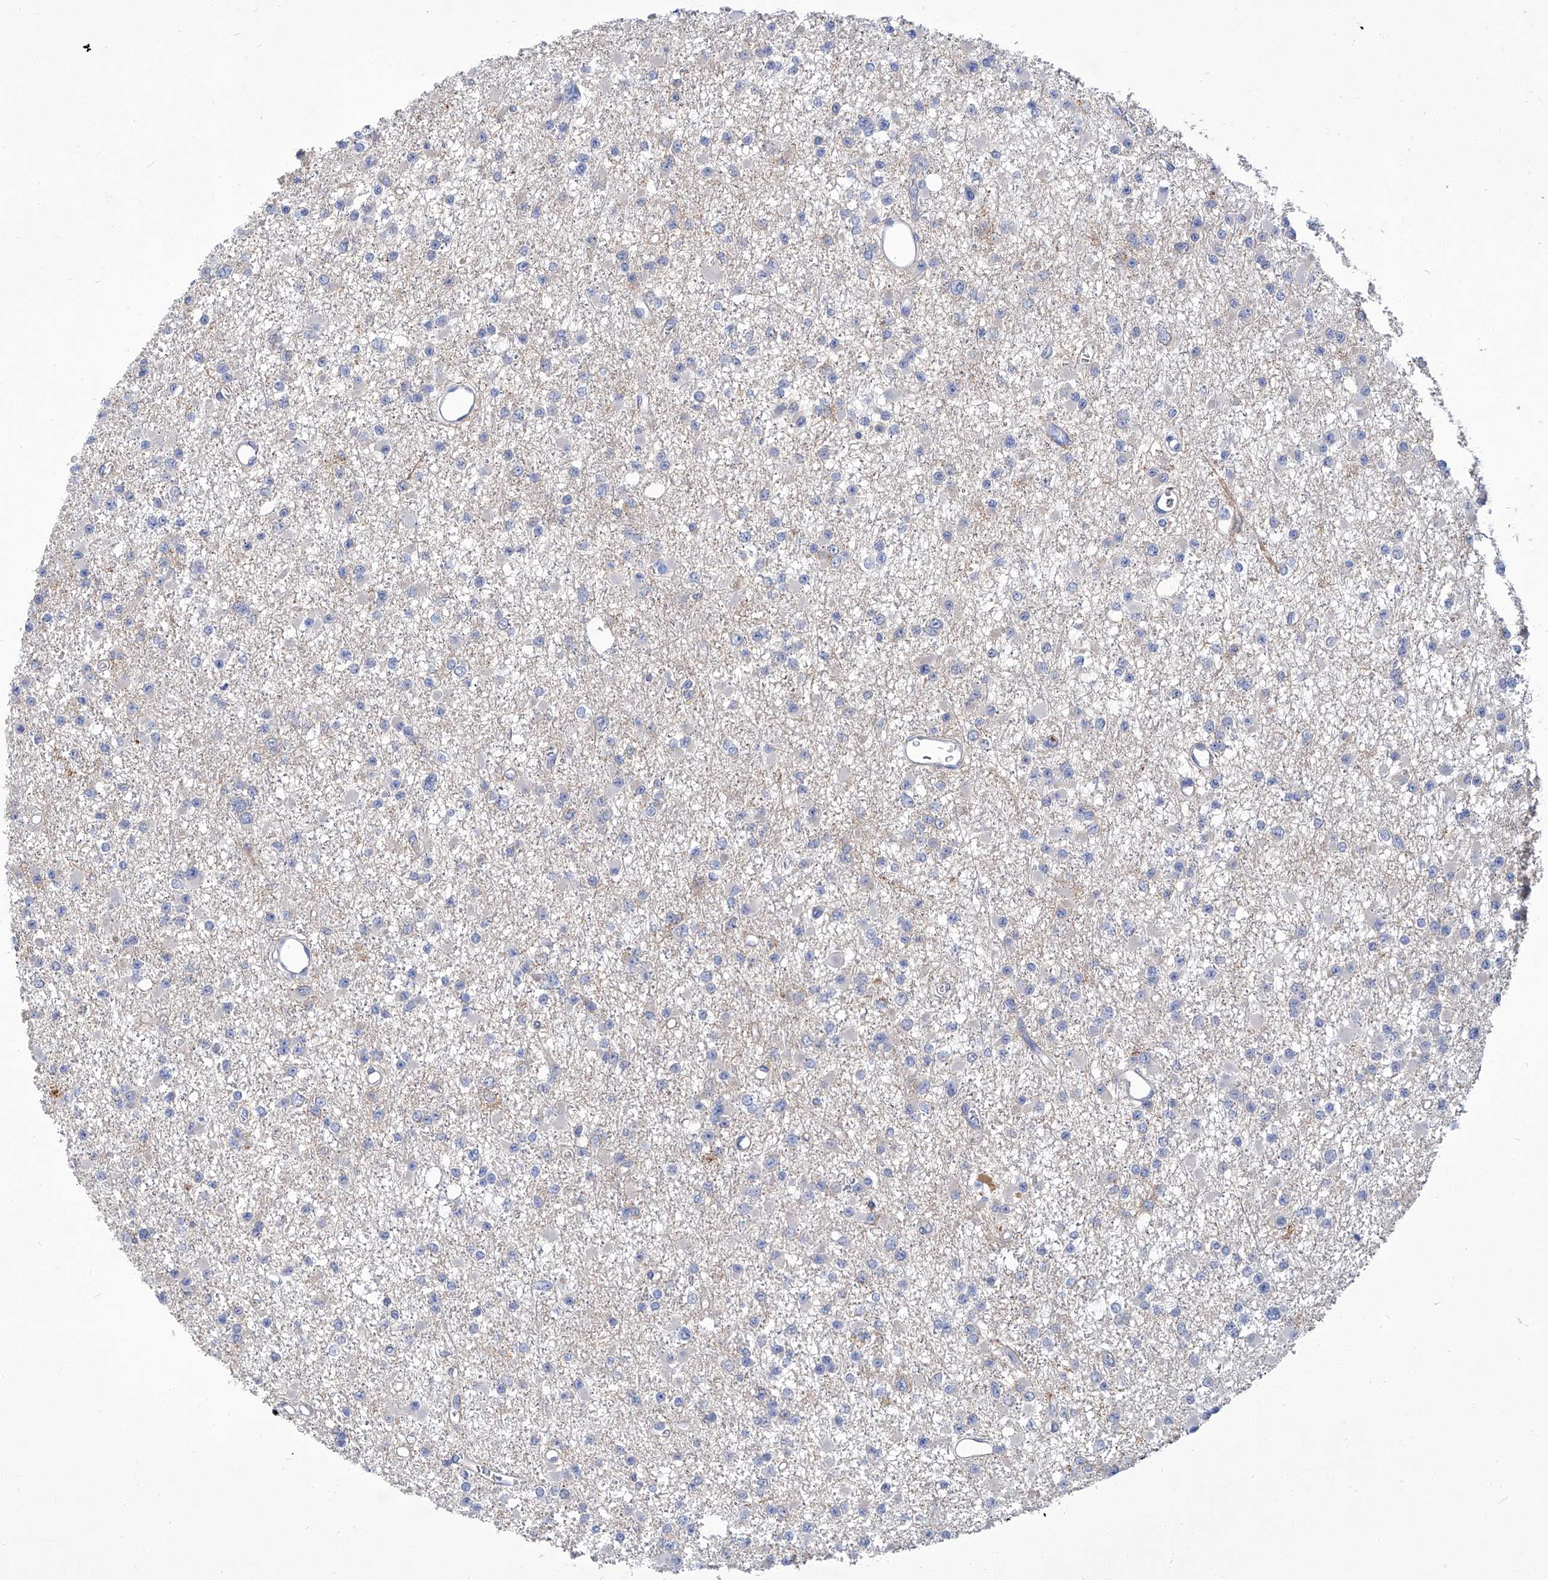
{"staining": {"intensity": "negative", "quantity": "none", "location": "none"}, "tissue": "glioma", "cell_type": "Tumor cells", "image_type": "cancer", "snomed": [{"axis": "morphology", "description": "Glioma, malignant, Low grade"}, {"axis": "topography", "description": "Brain"}], "caption": "Micrograph shows no significant protein positivity in tumor cells of glioma.", "gene": "PARD3", "patient": {"sex": "female", "age": 22}}